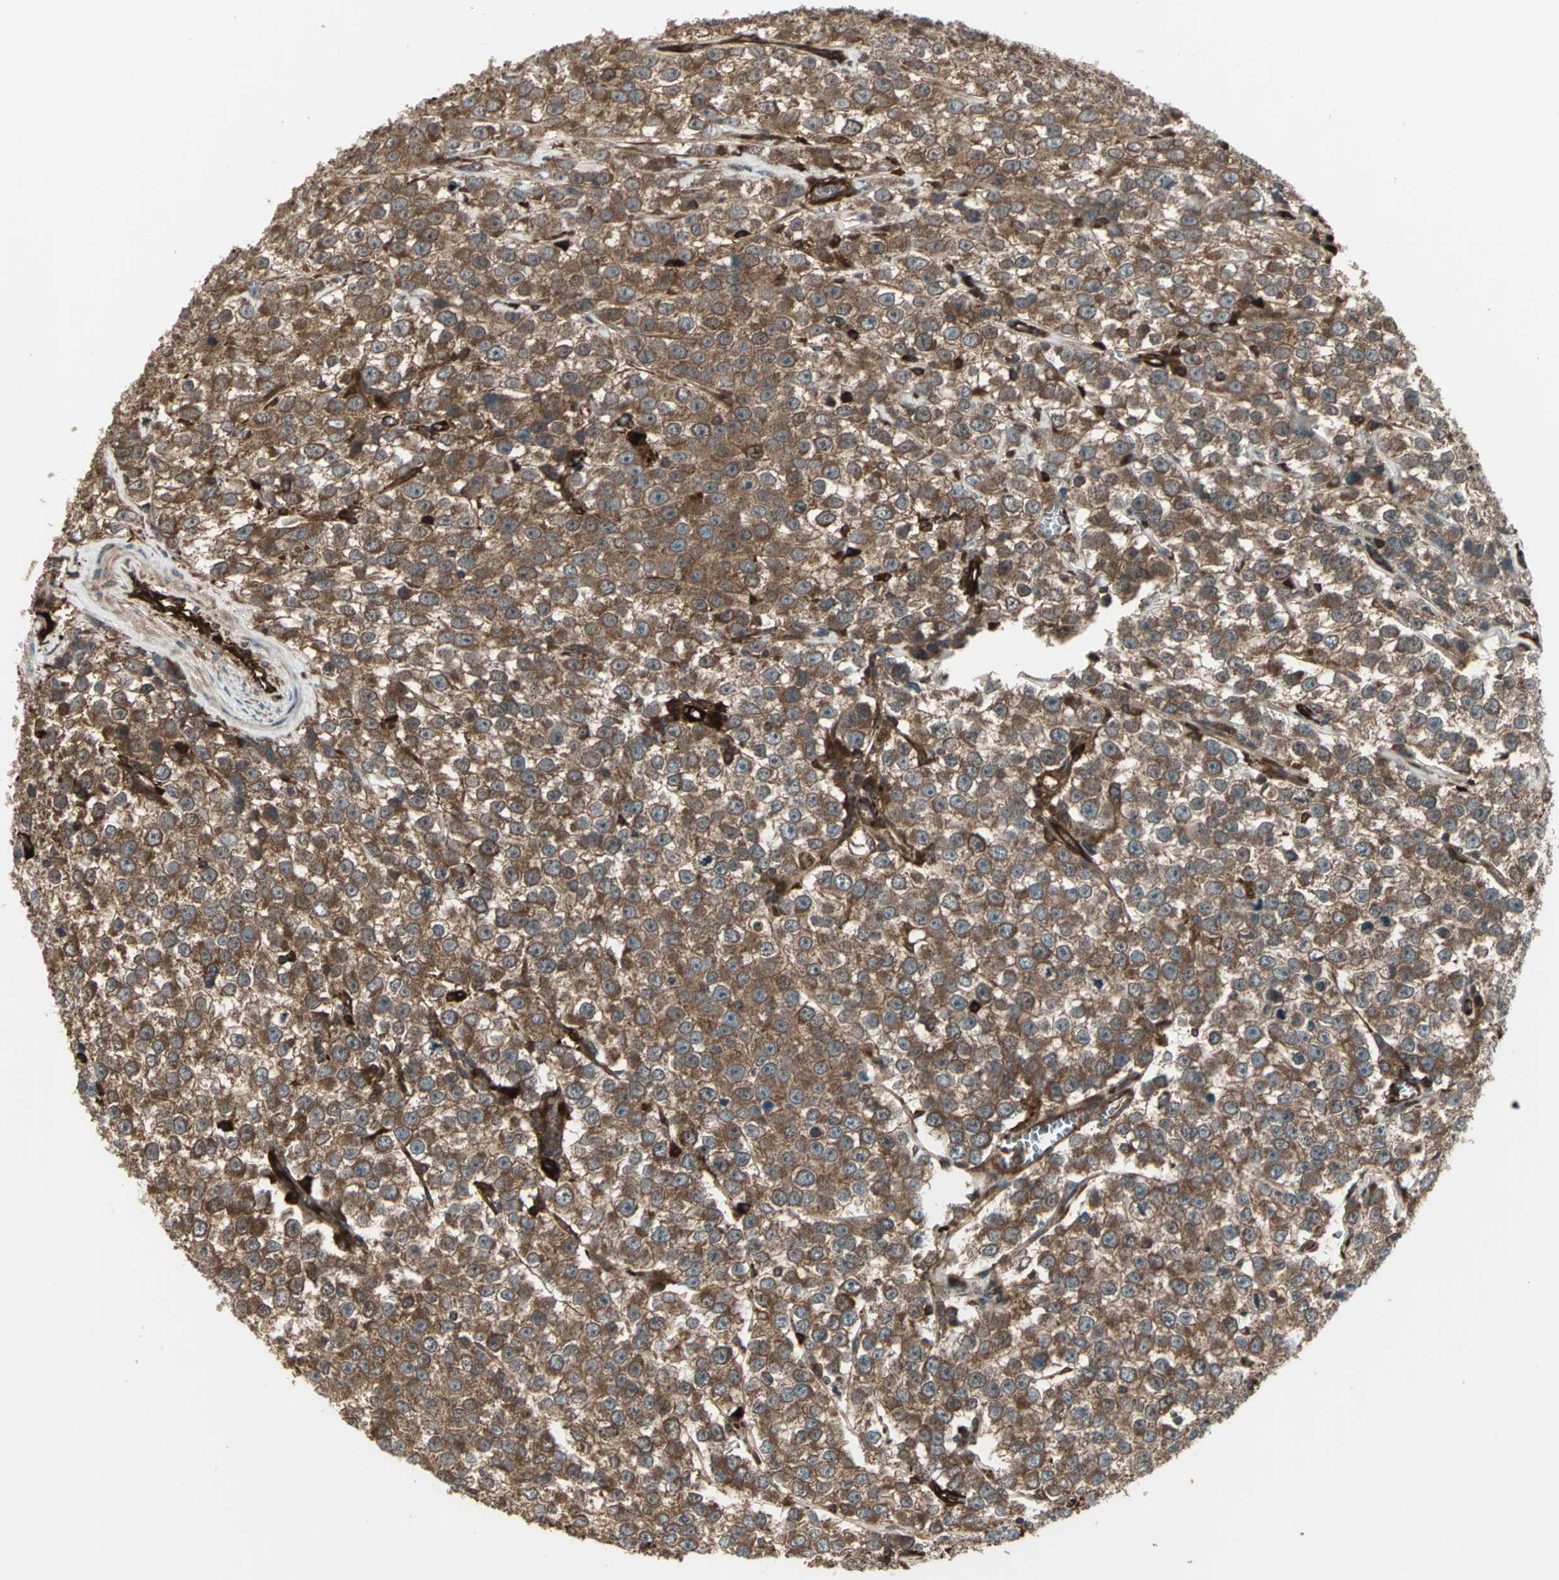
{"staining": {"intensity": "moderate", "quantity": ">75%", "location": "cytoplasmic/membranous"}, "tissue": "testis cancer", "cell_type": "Tumor cells", "image_type": "cancer", "snomed": [{"axis": "morphology", "description": "Seminoma, NOS"}, {"axis": "morphology", "description": "Carcinoma, Embryonal, NOS"}, {"axis": "topography", "description": "Testis"}], "caption": "DAB immunohistochemical staining of testis cancer displays moderate cytoplasmic/membranous protein positivity in approximately >75% of tumor cells. (DAB (3,3'-diaminobenzidine) IHC with brightfield microscopy, high magnification).", "gene": "PRXL2B", "patient": {"sex": "male", "age": 52}}